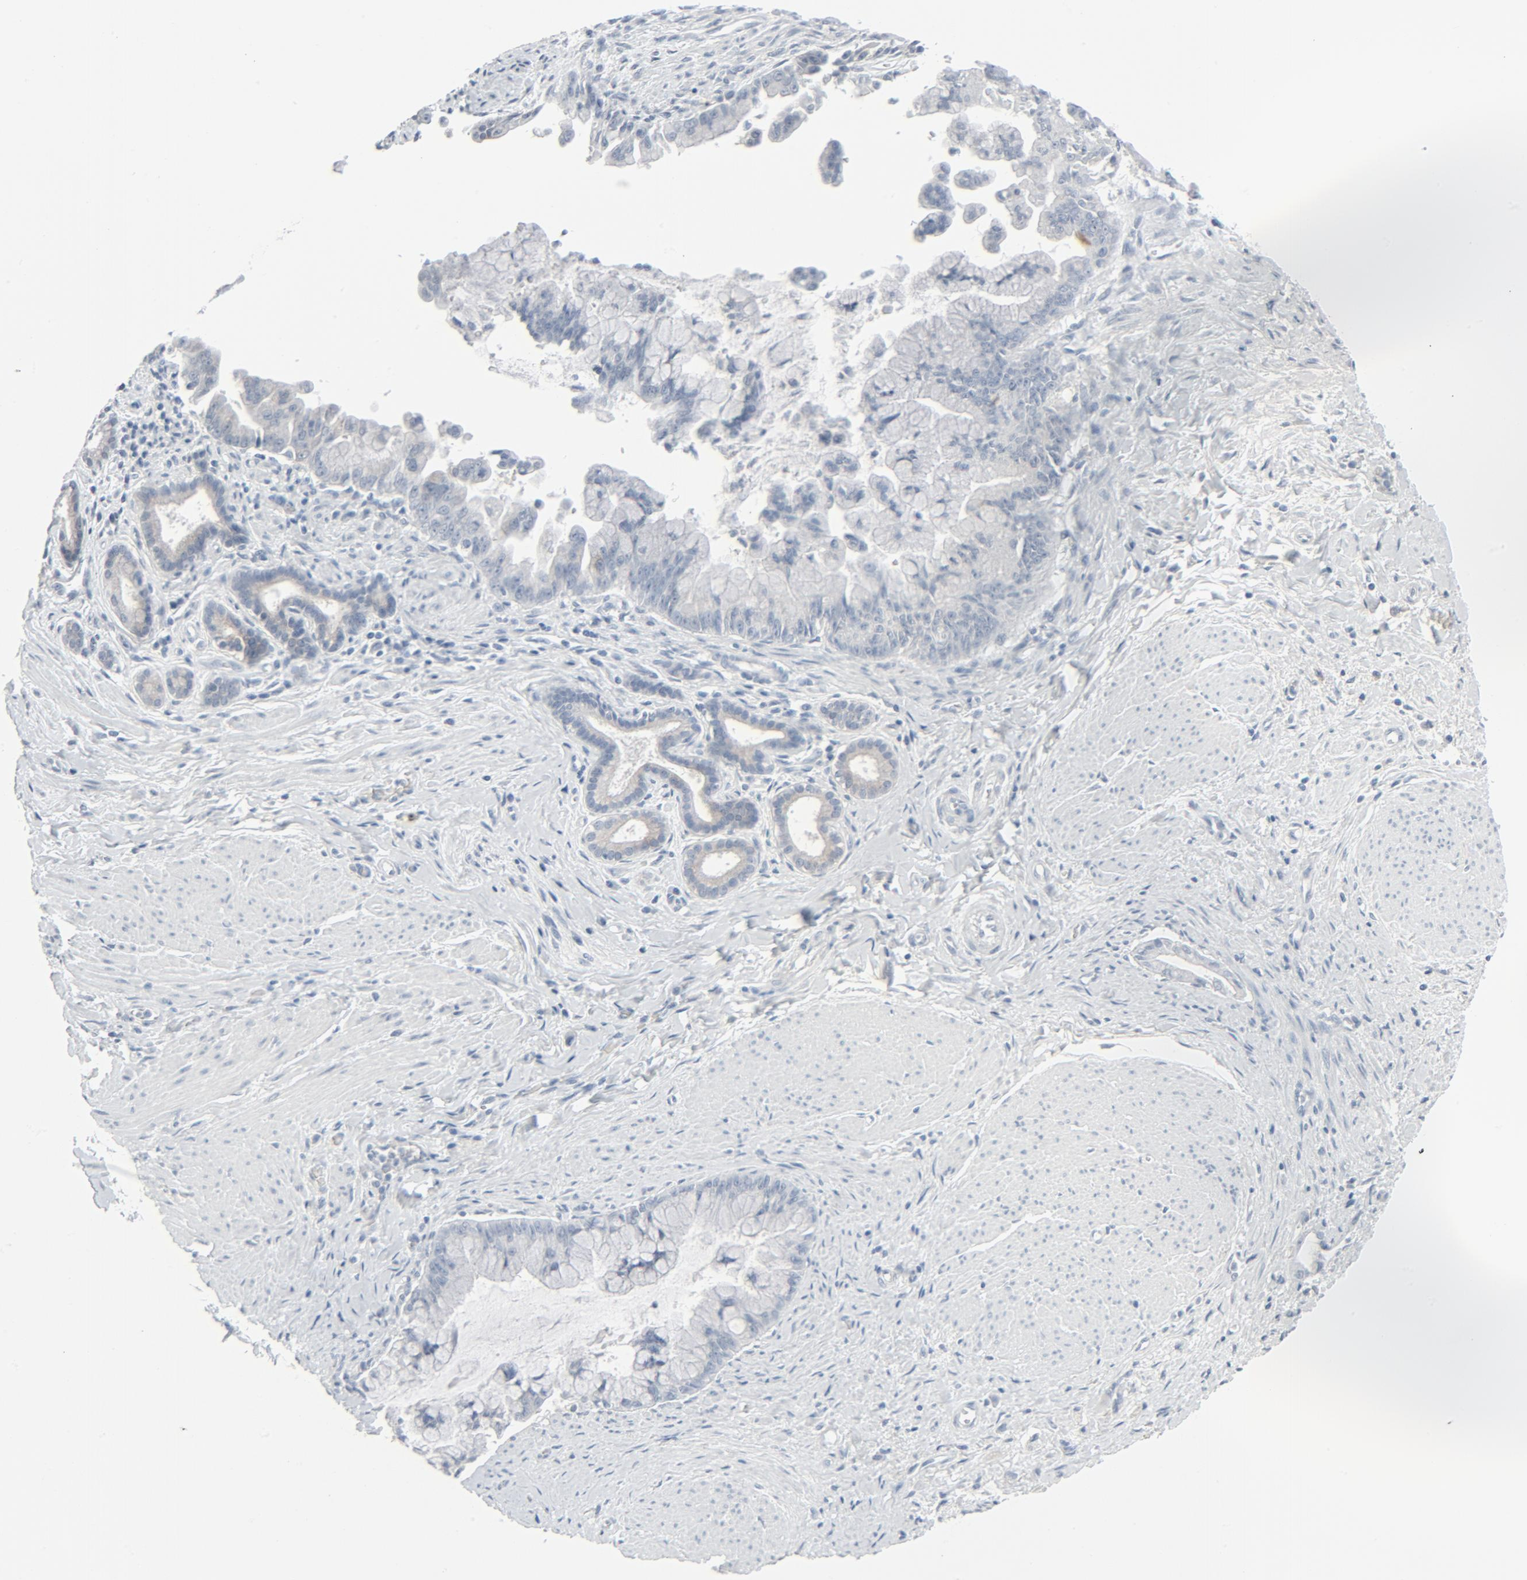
{"staining": {"intensity": "negative", "quantity": "none", "location": "none"}, "tissue": "pancreatic cancer", "cell_type": "Tumor cells", "image_type": "cancer", "snomed": [{"axis": "morphology", "description": "Adenocarcinoma, NOS"}, {"axis": "topography", "description": "Pancreas"}], "caption": "Immunohistochemical staining of human pancreatic cancer (adenocarcinoma) demonstrates no significant positivity in tumor cells.", "gene": "FGFR3", "patient": {"sex": "male", "age": 59}}